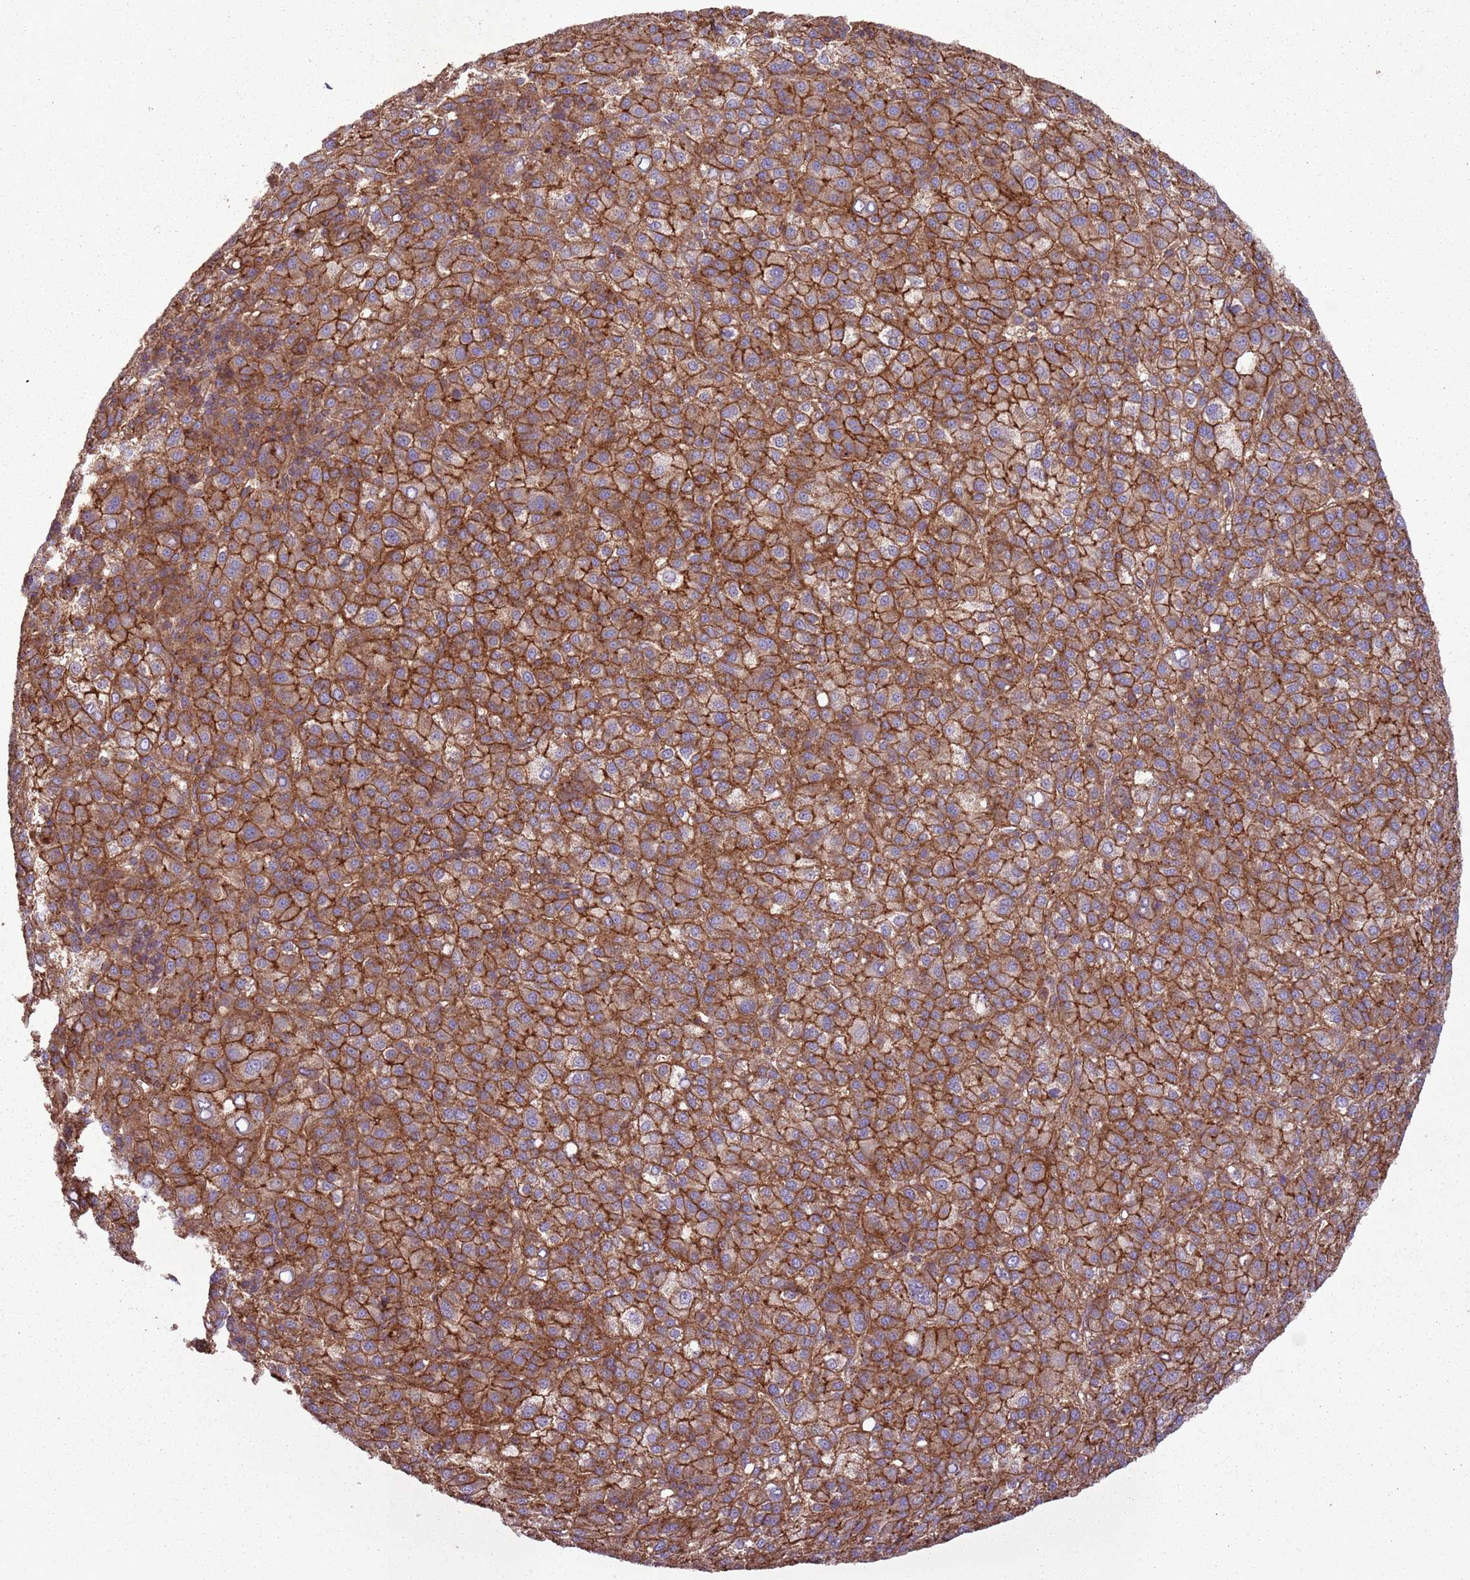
{"staining": {"intensity": "strong", "quantity": ">75%", "location": "cytoplasmic/membranous"}, "tissue": "liver cancer", "cell_type": "Tumor cells", "image_type": "cancer", "snomed": [{"axis": "morphology", "description": "Carcinoma, Hepatocellular, NOS"}, {"axis": "topography", "description": "Liver"}], "caption": "A high-resolution micrograph shows IHC staining of liver cancer, which exhibits strong cytoplasmic/membranous staining in about >75% of tumor cells.", "gene": "ANKRD24", "patient": {"sex": "female", "age": 58}}